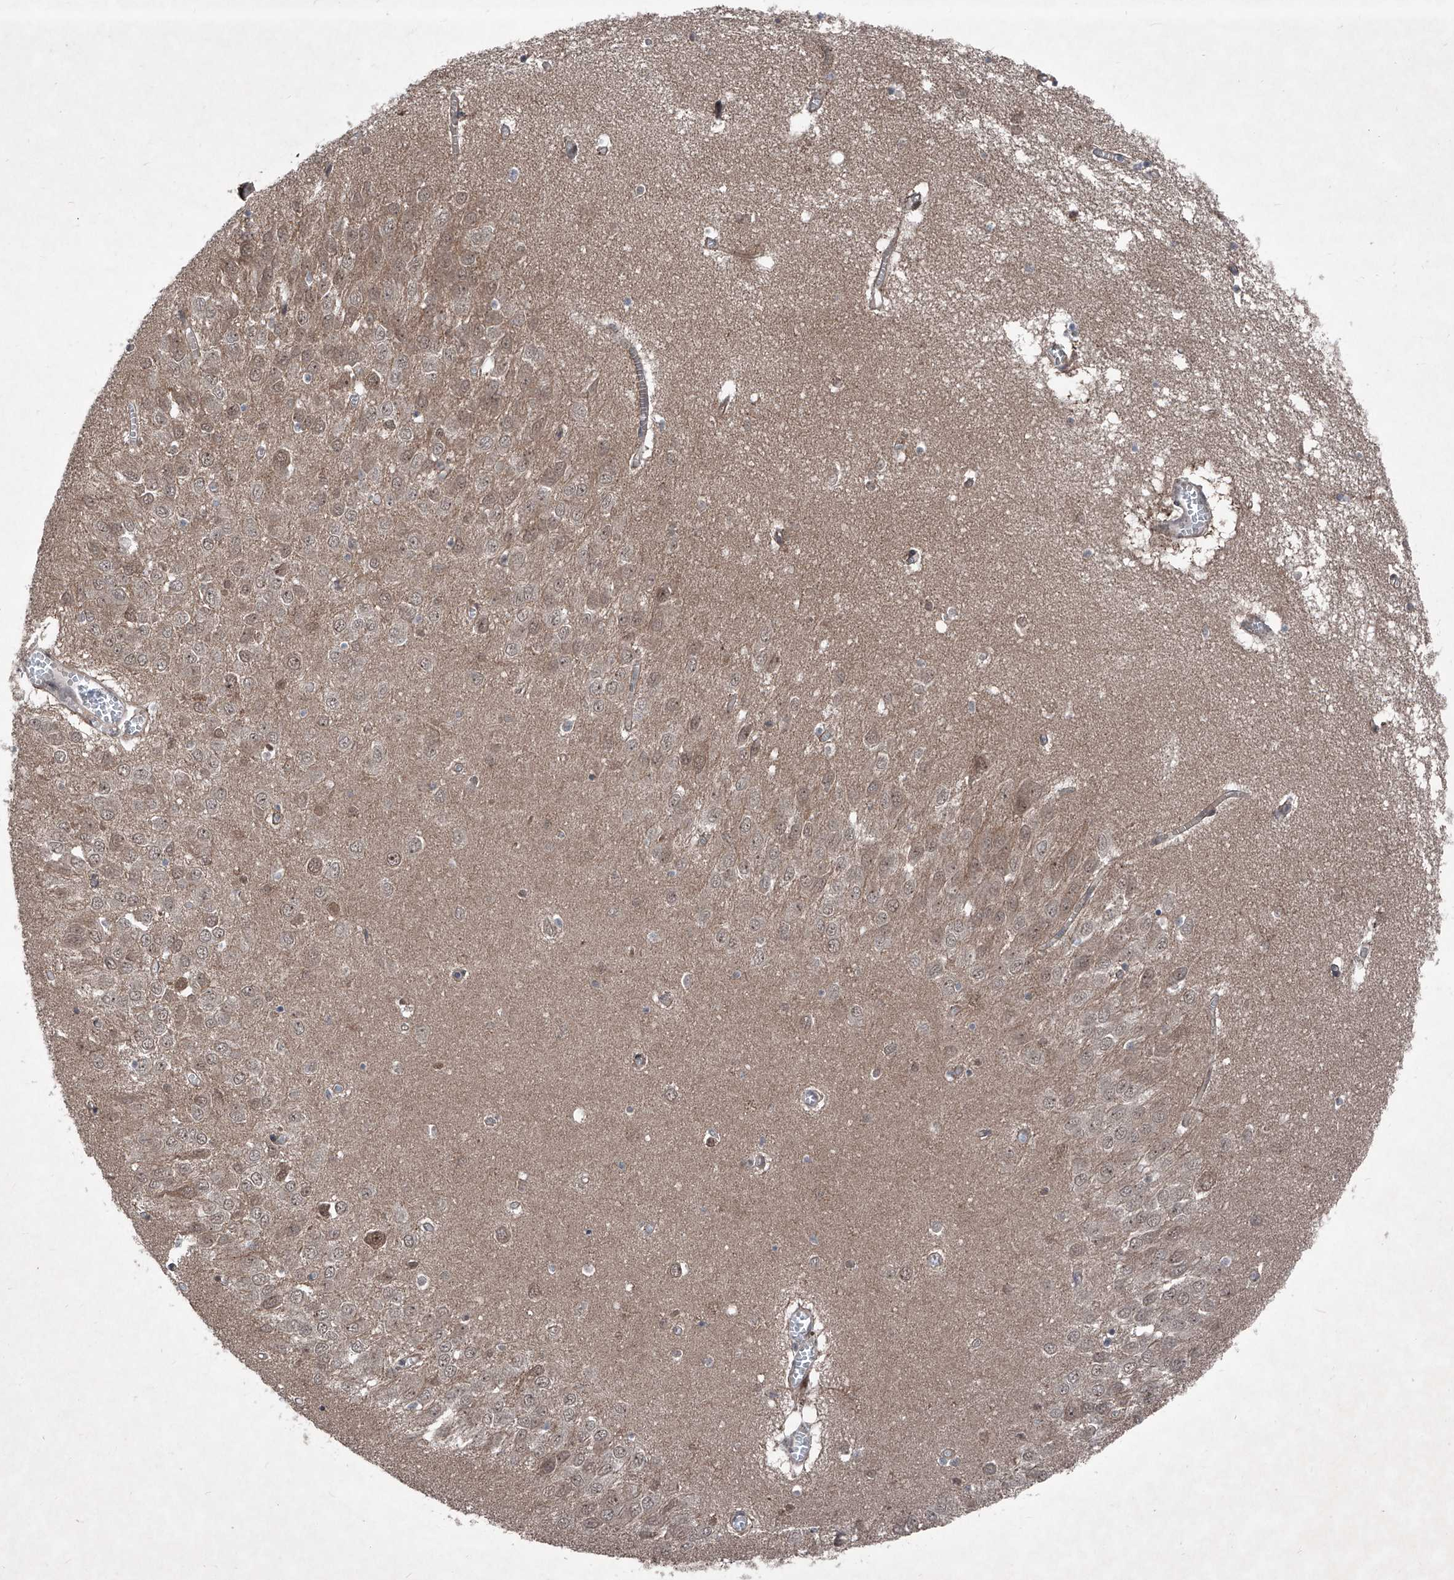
{"staining": {"intensity": "weak", "quantity": "<25%", "location": "cytoplasmic/membranous"}, "tissue": "hippocampus", "cell_type": "Glial cells", "image_type": "normal", "snomed": [{"axis": "morphology", "description": "Normal tissue, NOS"}, {"axis": "topography", "description": "Hippocampus"}], "caption": "Immunohistochemistry (IHC) of unremarkable human hippocampus exhibits no staining in glial cells. (DAB immunohistochemistry (IHC) visualized using brightfield microscopy, high magnification).", "gene": "COA7", "patient": {"sex": "male", "age": 70}}